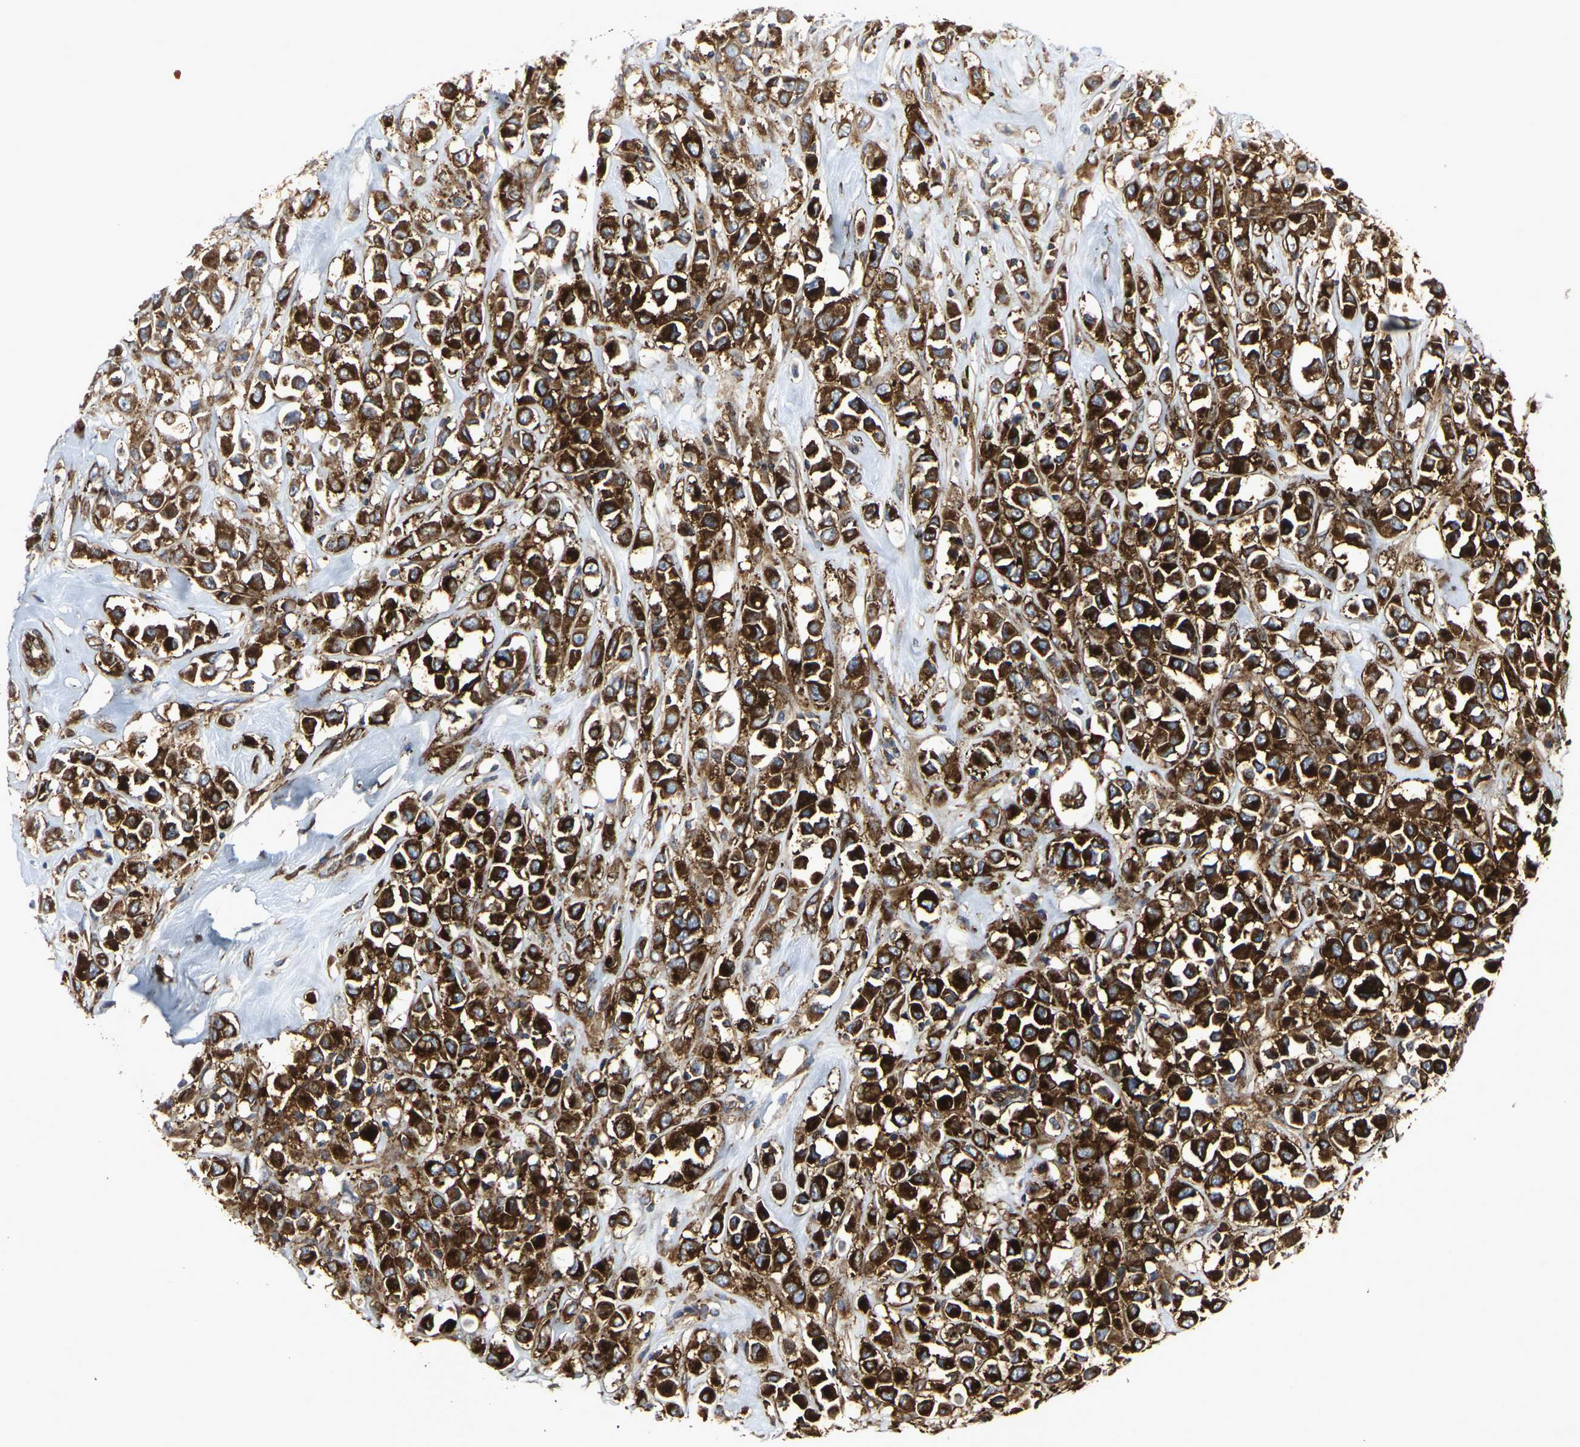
{"staining": {"intensity": "strong", "quantity": ">75%", "location": "cytoplasmic/membranous"}, "tissue": "breast cancer", "cell_type": "Tumor cells", "image_type": "cancer", "snomed": [{"axis": "morphology", "description": "Duct carcinoma"}, {"axis": "topography", "description": "Breast"}], "caption": "Breast cancer stained with IHC exhibits strong cytoplasmic/membranous positivity in approximately >75% of tumor cells.", "gene": "MARCHF2", "patient": {"sex": "female", "age": 61}}